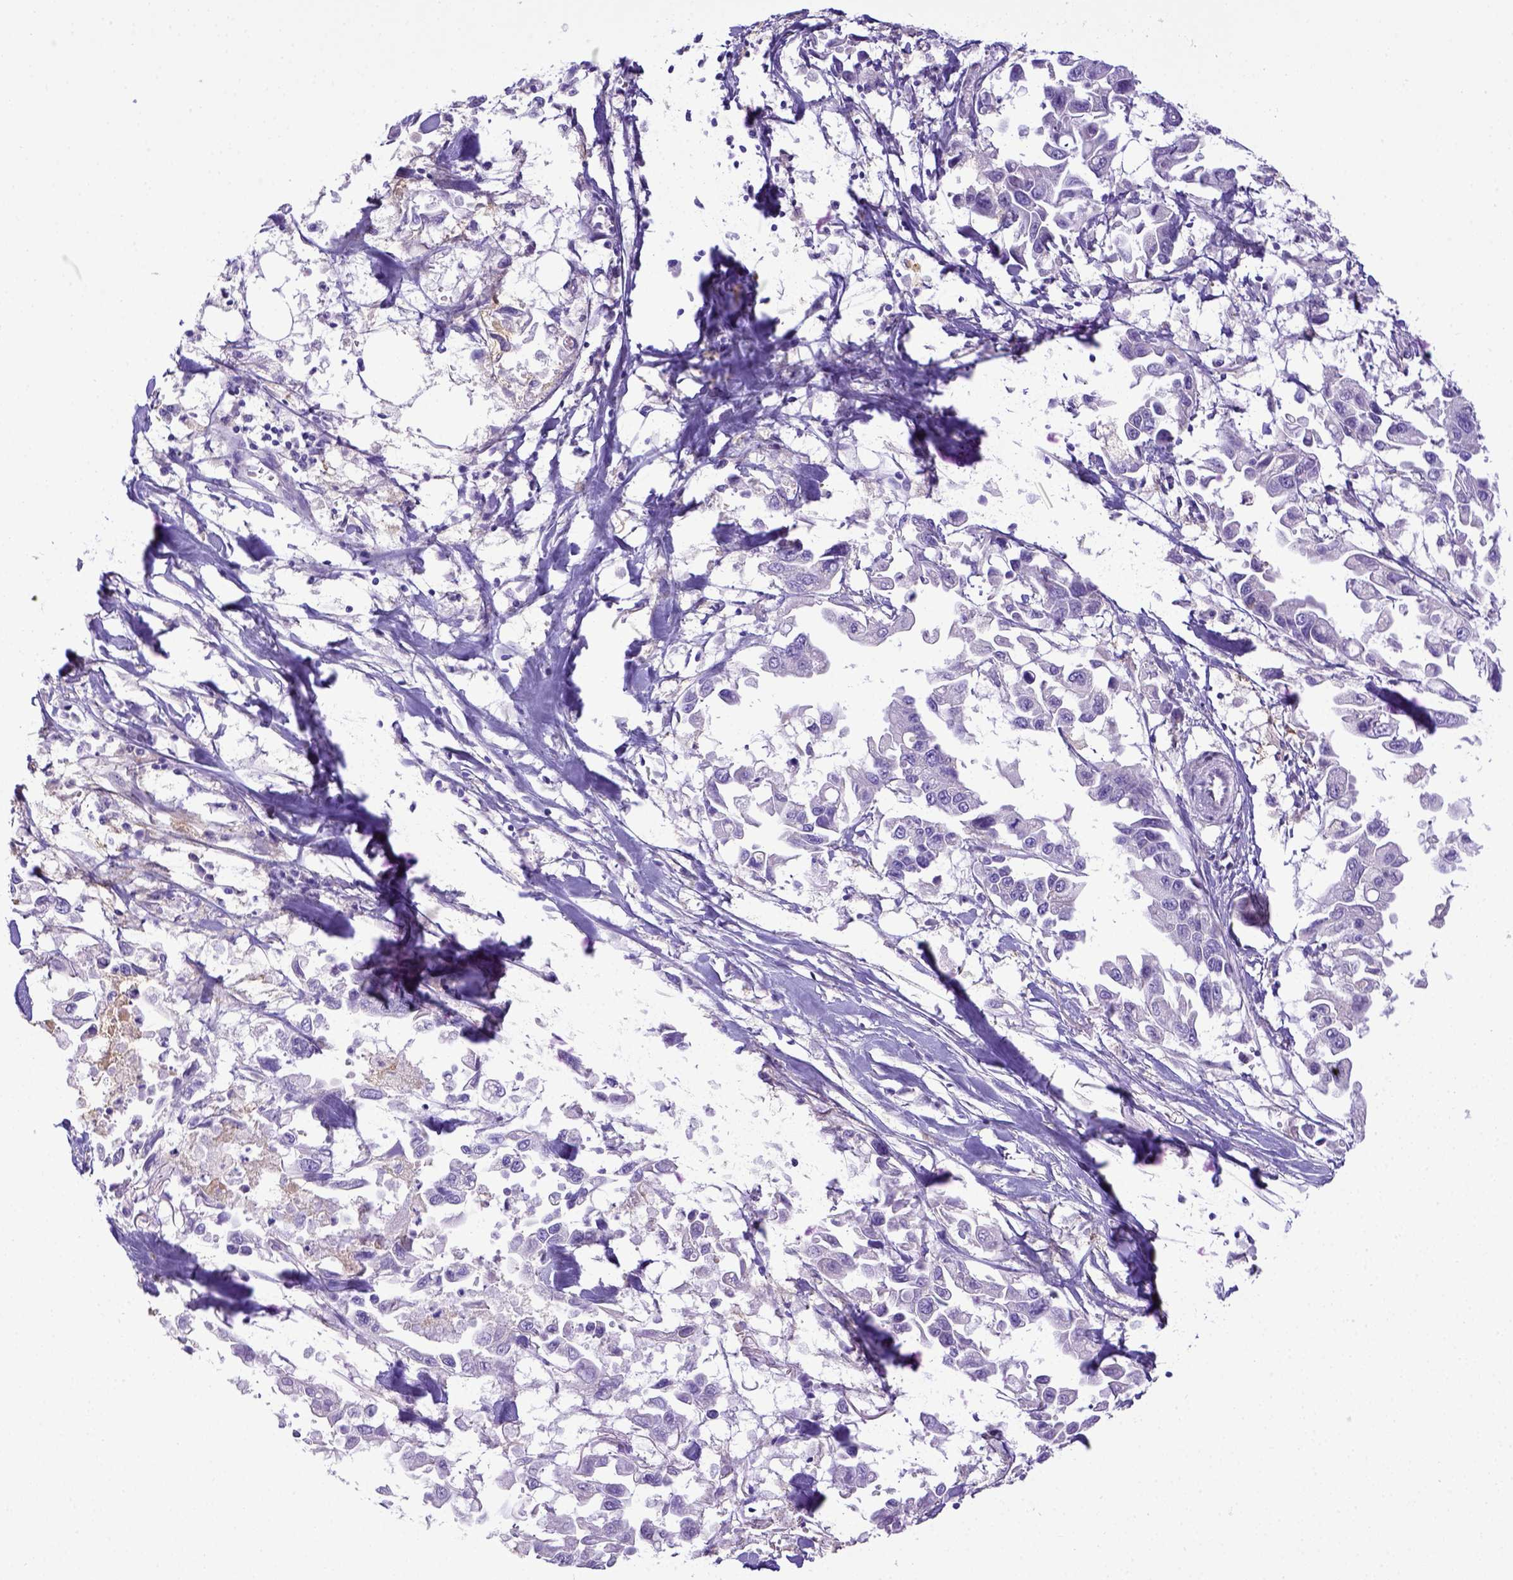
{"staining": {"intensity": "negative", "quantity": "none", "location": "none"}, "tissue": "pancreatic cancer", "cell_type": "Tumor cells", "image_type": "cancer", "snomed": [{"axis": "morphology", "description": "Adenocarcinoma, NOS"}, {"axis": "topography", "description": "Pancreas"}], "caption": "The histopathology image displays no significant staining in tumor cells of pancreatic cancer (adenocarcinoma).", "gene": "CD40", "patient": {"sex": "female", "age": 83}}